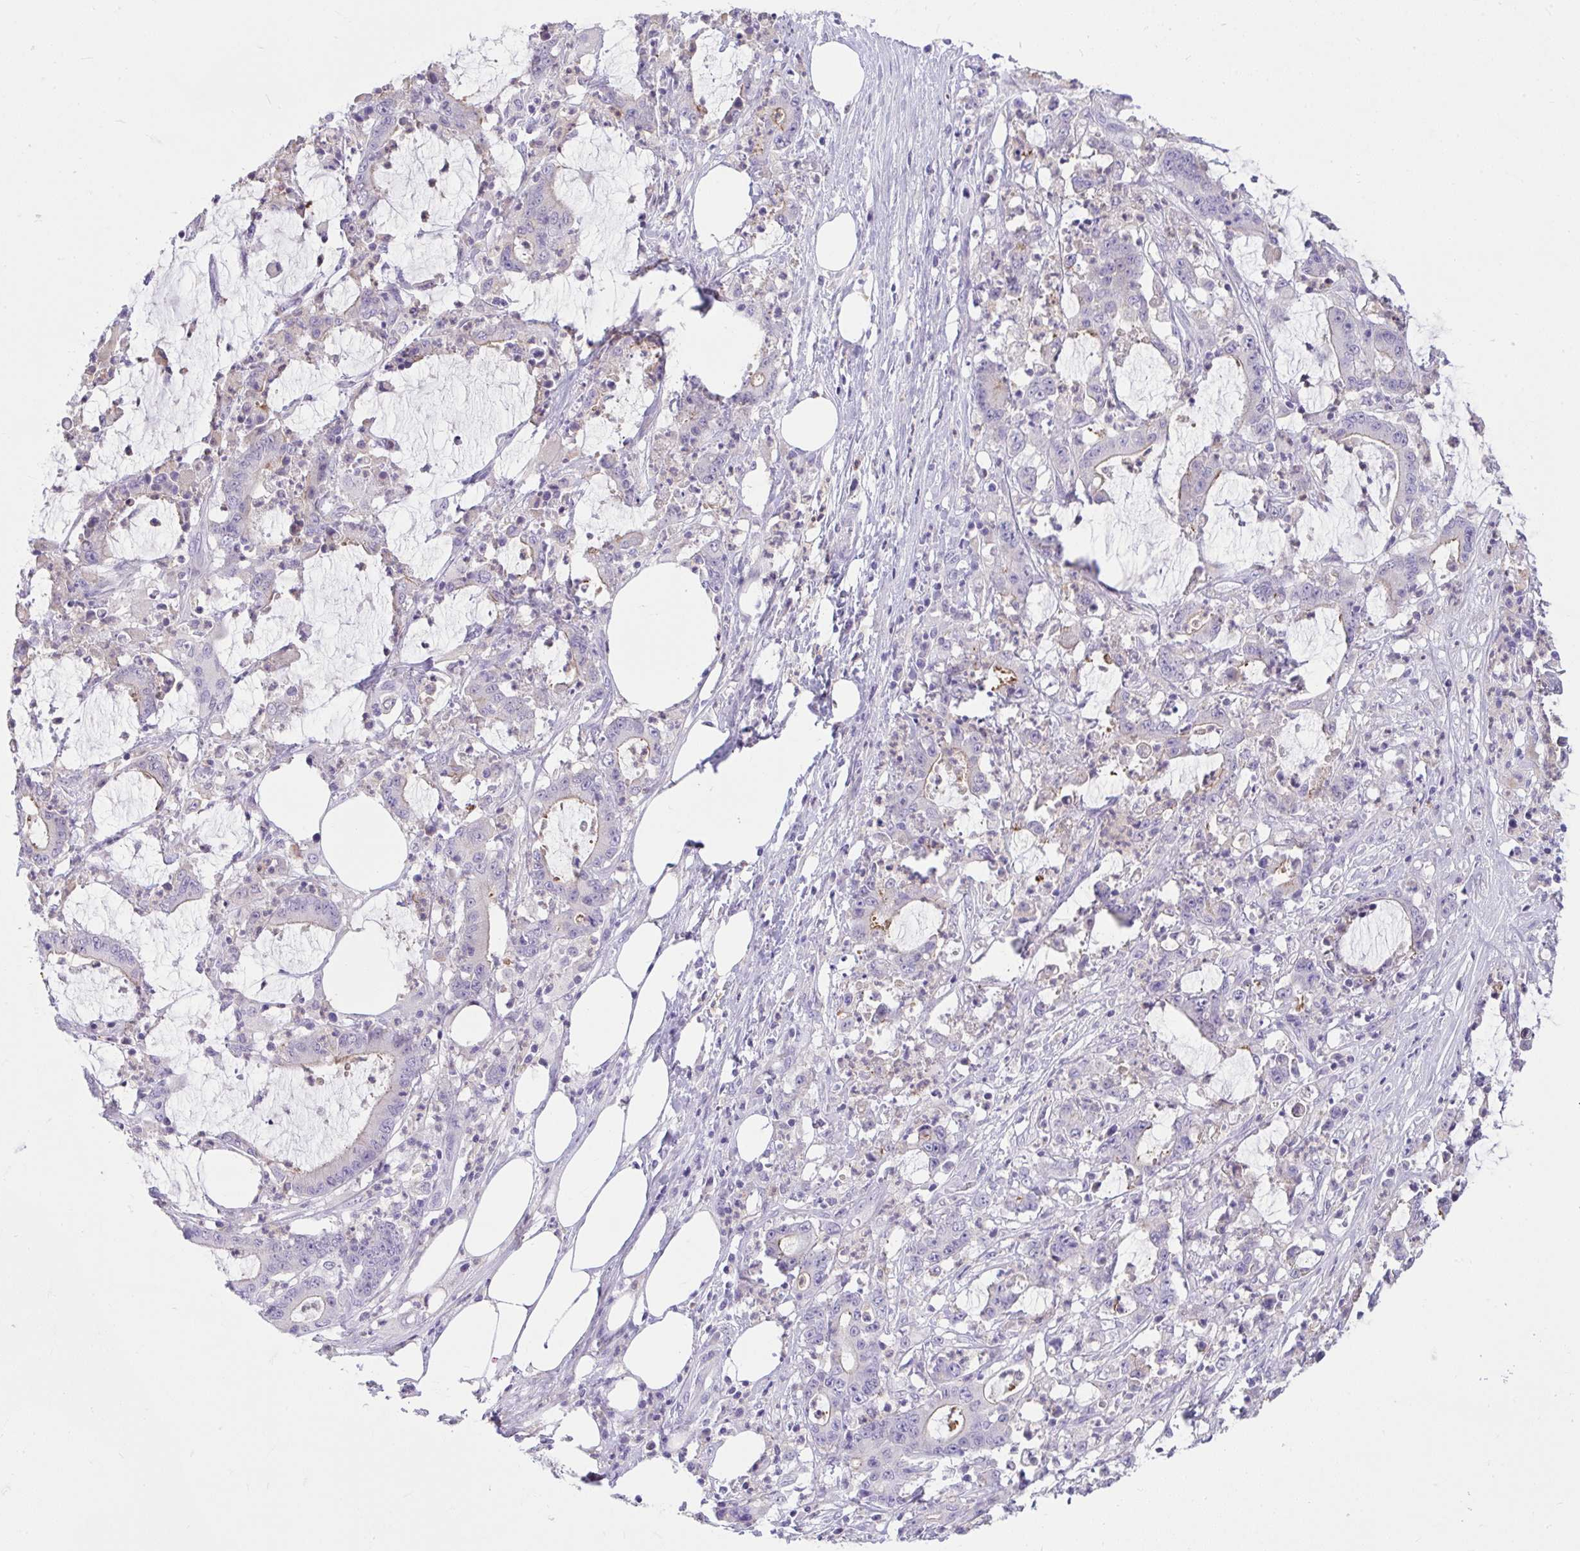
{"staining": {"intensity": "negative", "quantity": "none", "location": "none"}, "tissue": "stomach cancer", "cell_type": "Tumor cells", "image_type": "cancer", "snomed": [{"axis": "morphology", "description": "Adenocarcinoma, NOS"}, {"axis": "topography", "description": "Stomach, upper"}], "caption": "Stomach cancer stained for a protein using IHC shows no positivity tumor cells.", "gene": "PIGZ", "patient": {"sex": "male", "age": 68}}